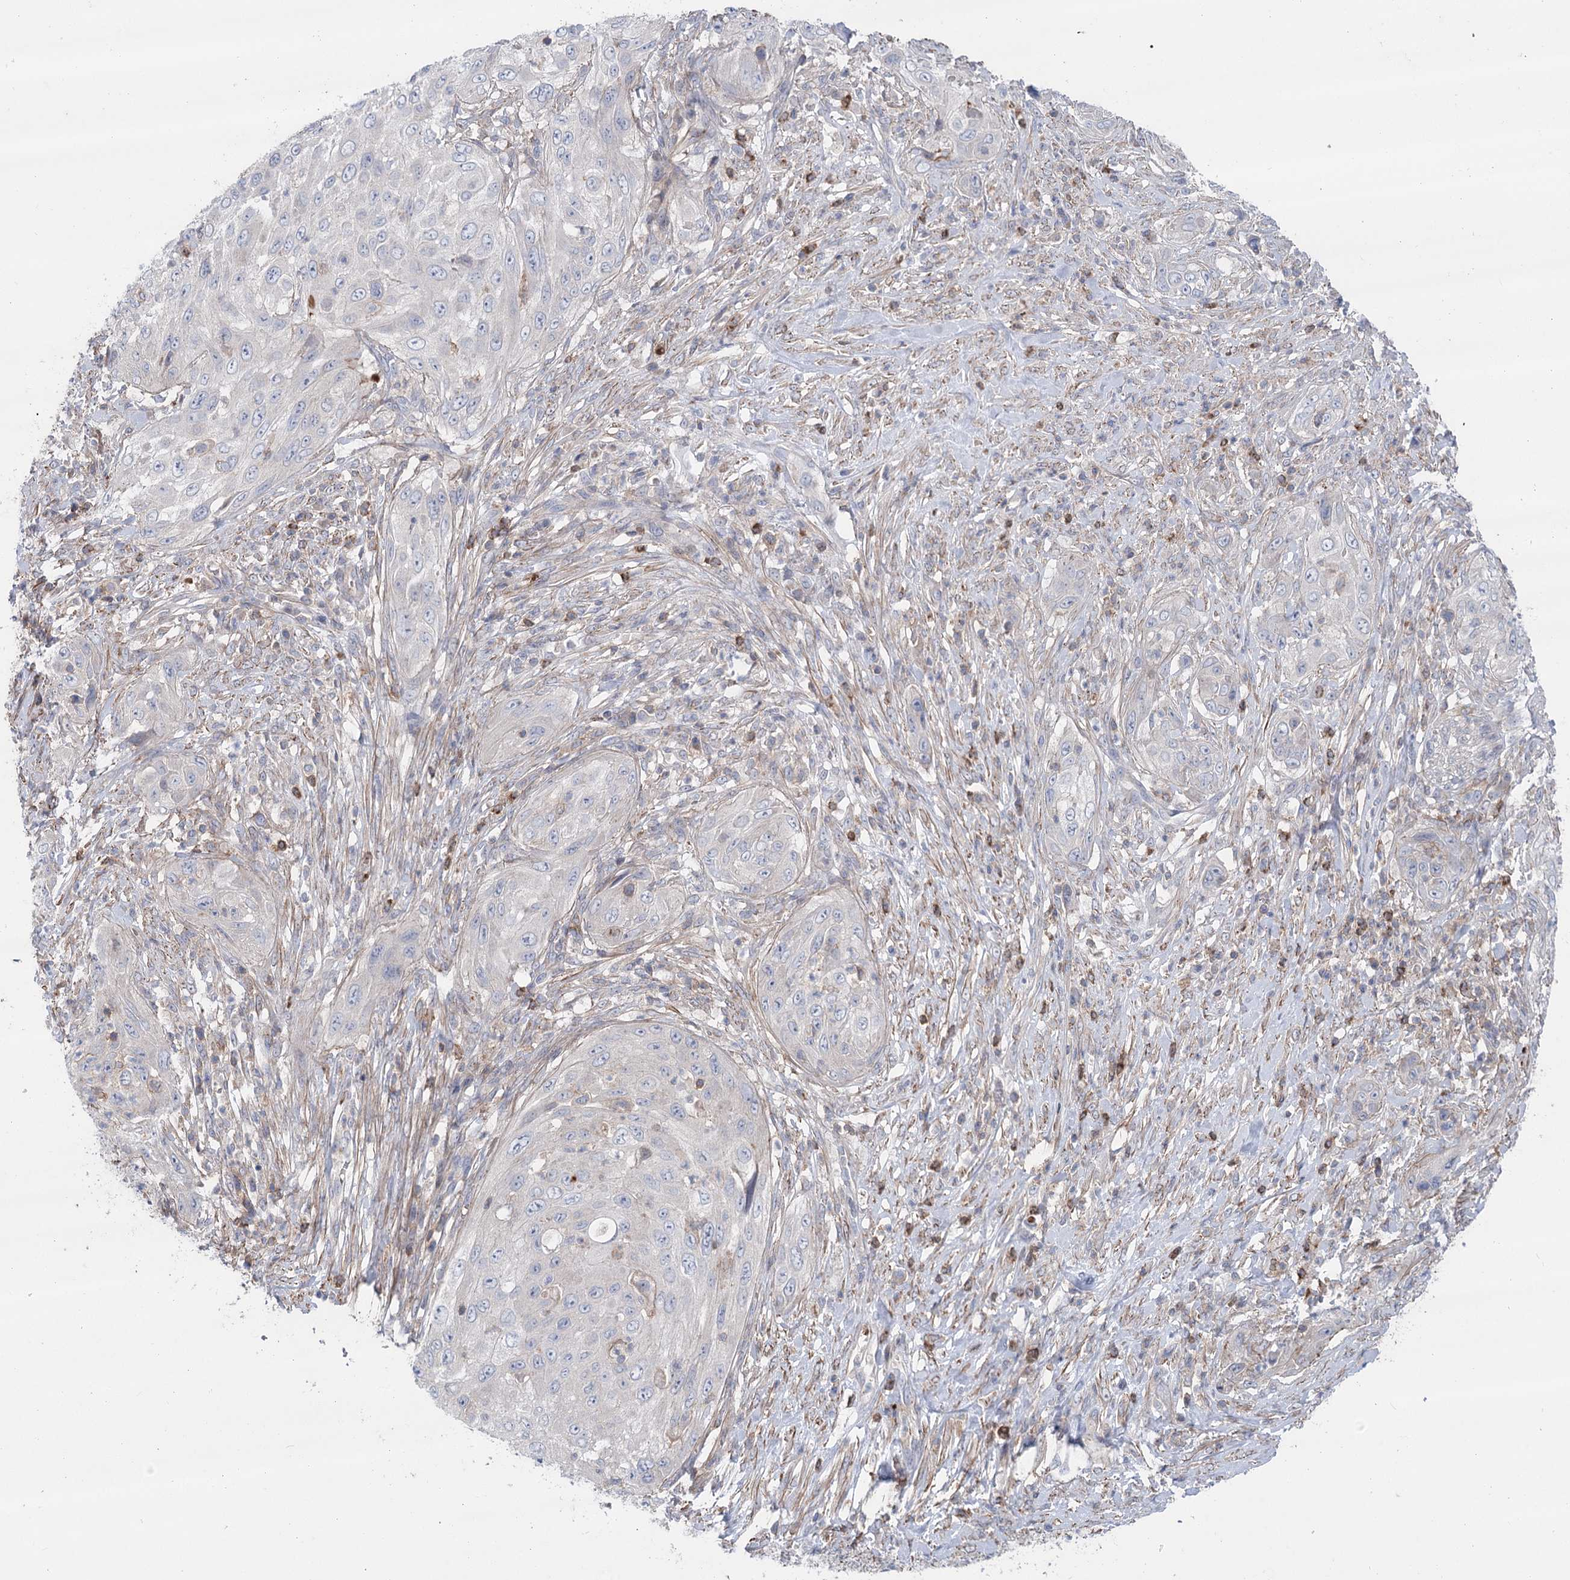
{"staining": {"intensity": "negative", "quantity": "none", "location": "none"}, "tissue": "cervical cancer", "cell_type": "Tumor cells", "image_type": "cancer", "snomed": [{"axis": "morphology", "description": "Squamous cell carcinoma, NOS"}, {"axis": "topography", "description": "Cervix"}], "caption": "Tumor cells show no significant positivity in cervical cancer.", "gene": "LARP1B", "patient": {"sex": "female", "age": 42}}